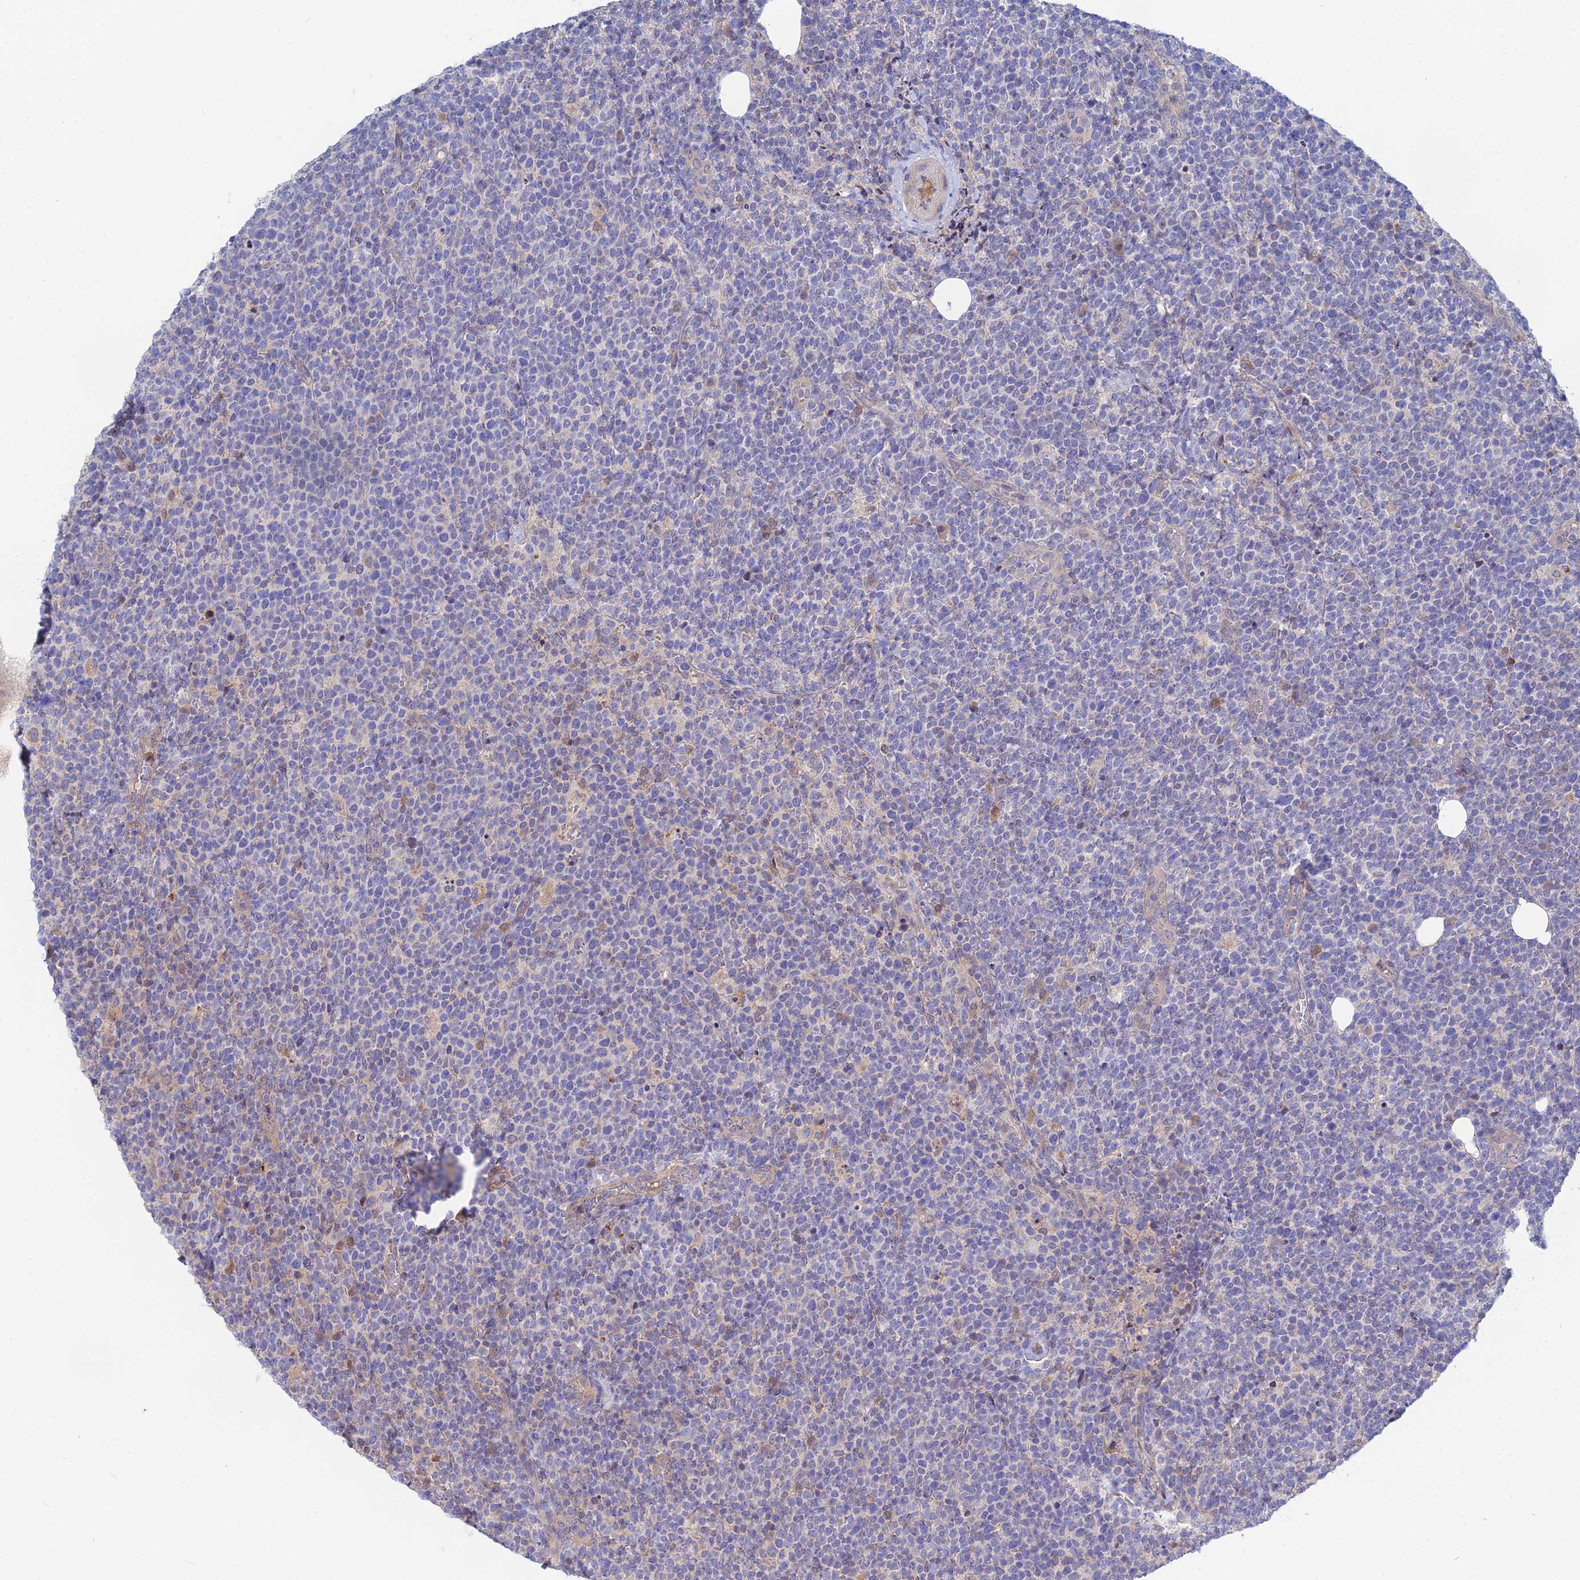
{"staining": {"intensity": "negative", "quantity": "none", "location": "none"}, "tissue": "lymphoma", "cell_type": "Tumor cells", "image_type": "cancer", "snomed": [{"axis": "morphology", "description": "Malignant lymphoma, non-Hodgkin's type, High grade"}, {"axis": "topography", "description": "Lymph node"}], "caption": "Malignant lymphoma, non-Hodgkin's type (high-grade) stained for a protein using IHC exhibits no expression tumor cells.", "gene": "DNAH14", "patient": {"sex": "male", "age": 61}}